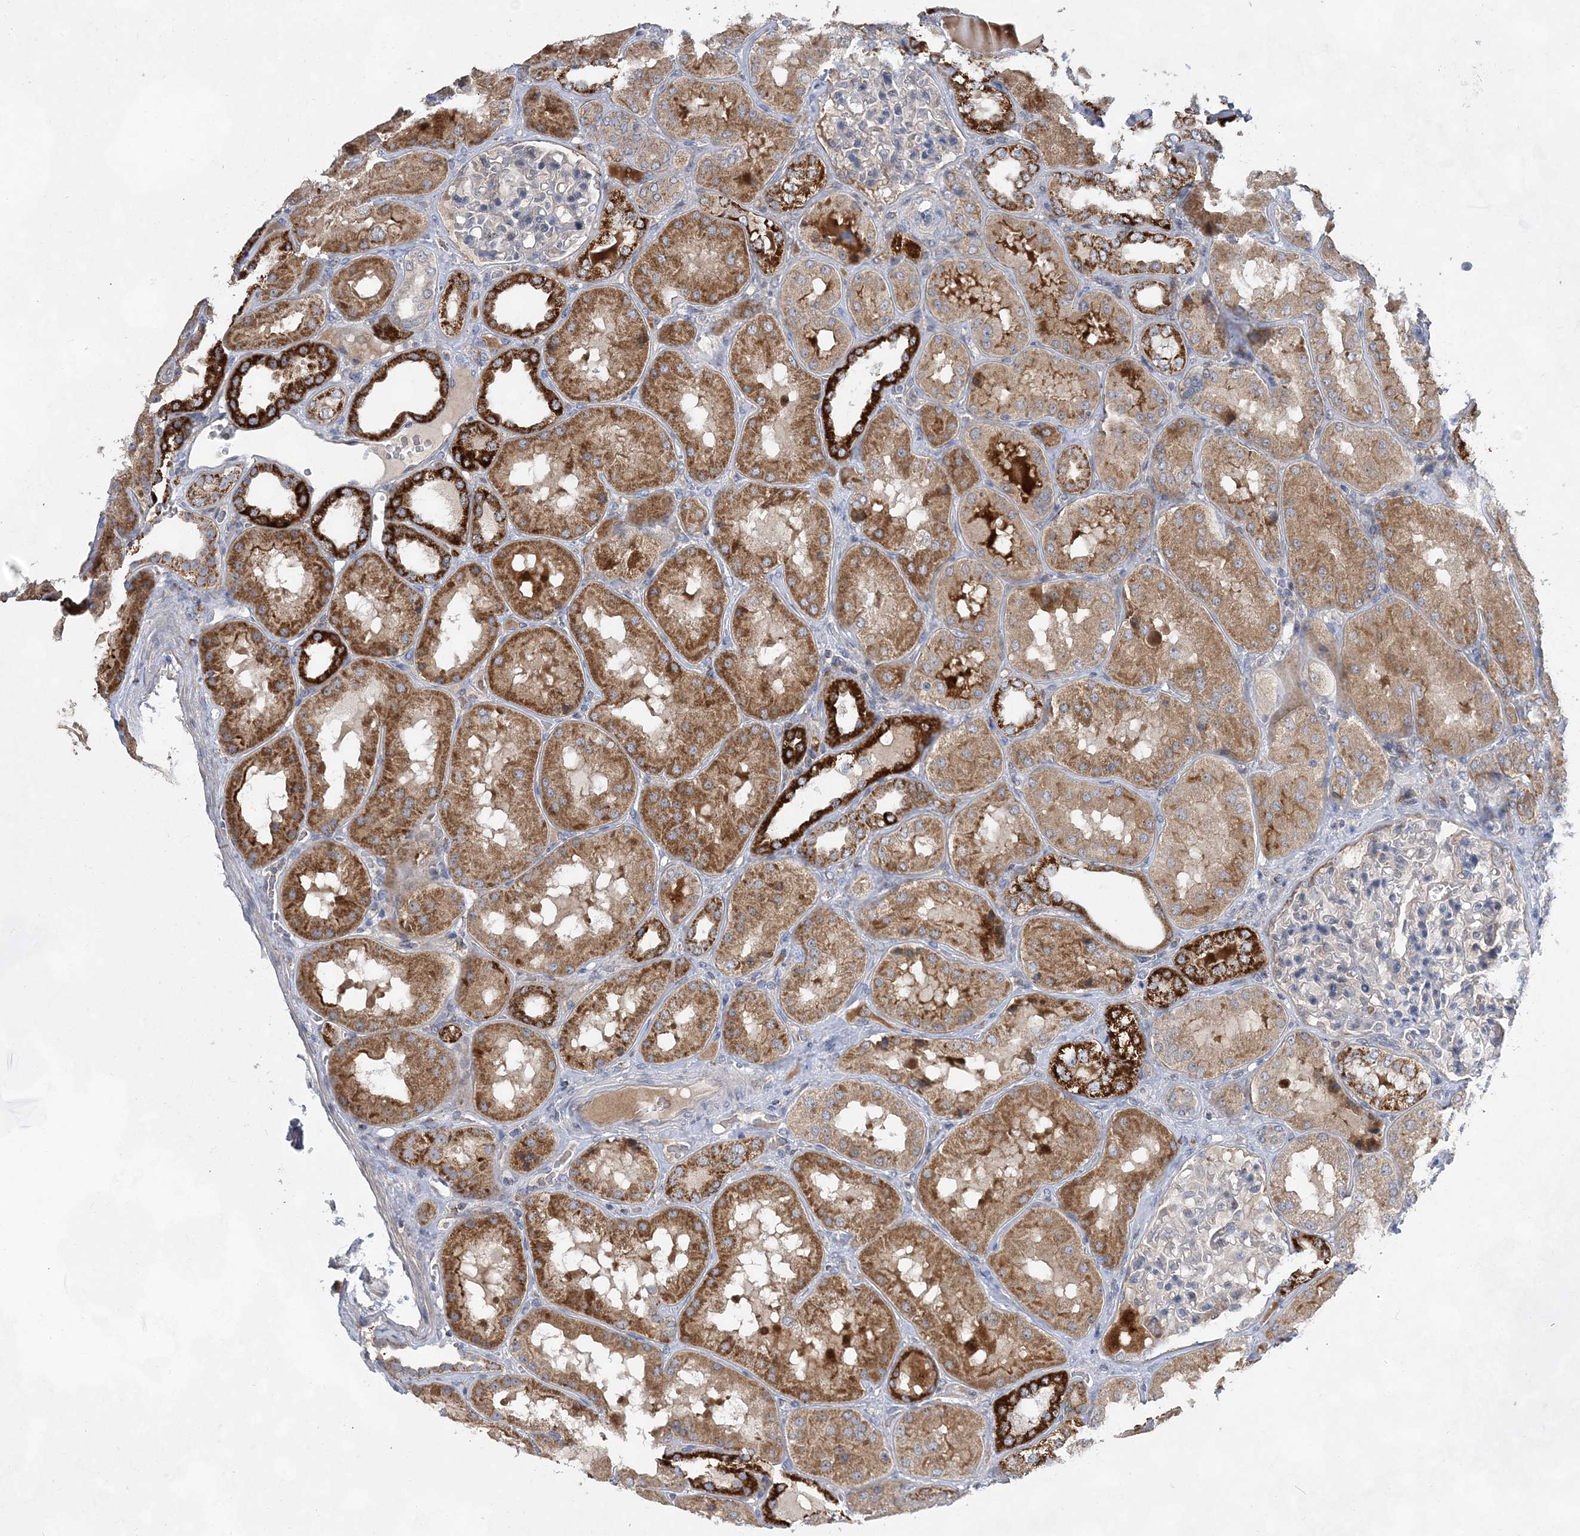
{"staining": {"intensity": "negative", "quantity": "none", "location": "none"}, "tissue": "kidney", "cell_type": "Cells in glomeruli", "image_type": "normal", "snomed": [{"axis": "morphology", "description": "Normal tissue, NOS"}, {"axis": "topography", "description": "Kidney"}], "caption": "Human kidney stained for a protein using immunohistochemistry (IHC) displays no positivity in cells in glomeruli.", "gene": "TRAPPC13", "patient": {"sex": "female", "age": 56}}